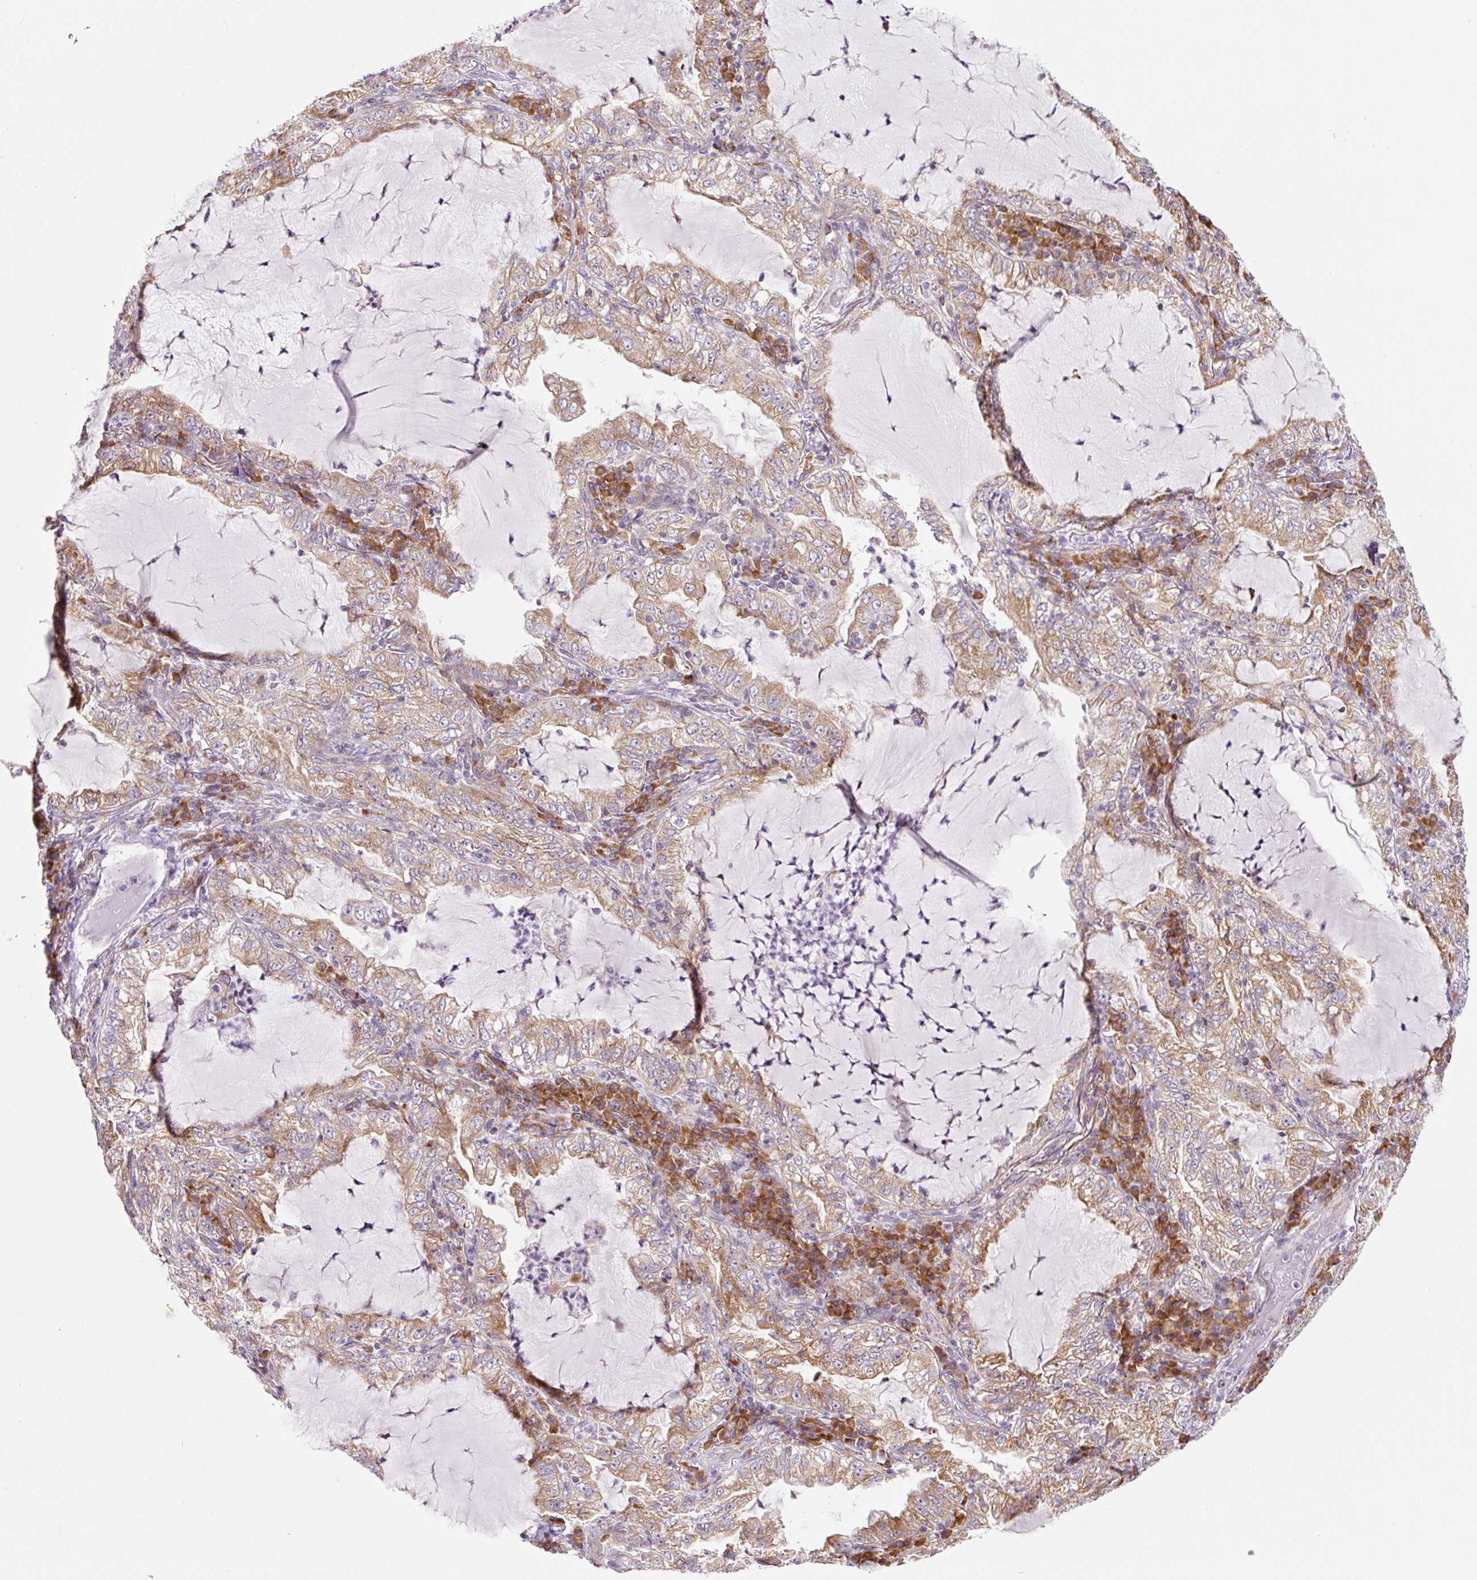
{"staining": {"intensity": "moderate", "quantity": ">75%", "location": "cytoplasmic/membranous"}, "tissue": "lung cancer", "cell_type": "Tumor cells", "image_type": "cancer", "snomed": [{"axis": "morphology", "description": "Adenocarcinoma, NOS"}, {"axis": "topography", "description": "Lung"}], "caption": "Human lung adenocarcinoma stained with a brown dye reveals moderate cytoplasmic/membranous positive expression in approximately >75% of tumor cells.", "gene": "RPL41", "patient": {"sex": "female", "age": 73}}